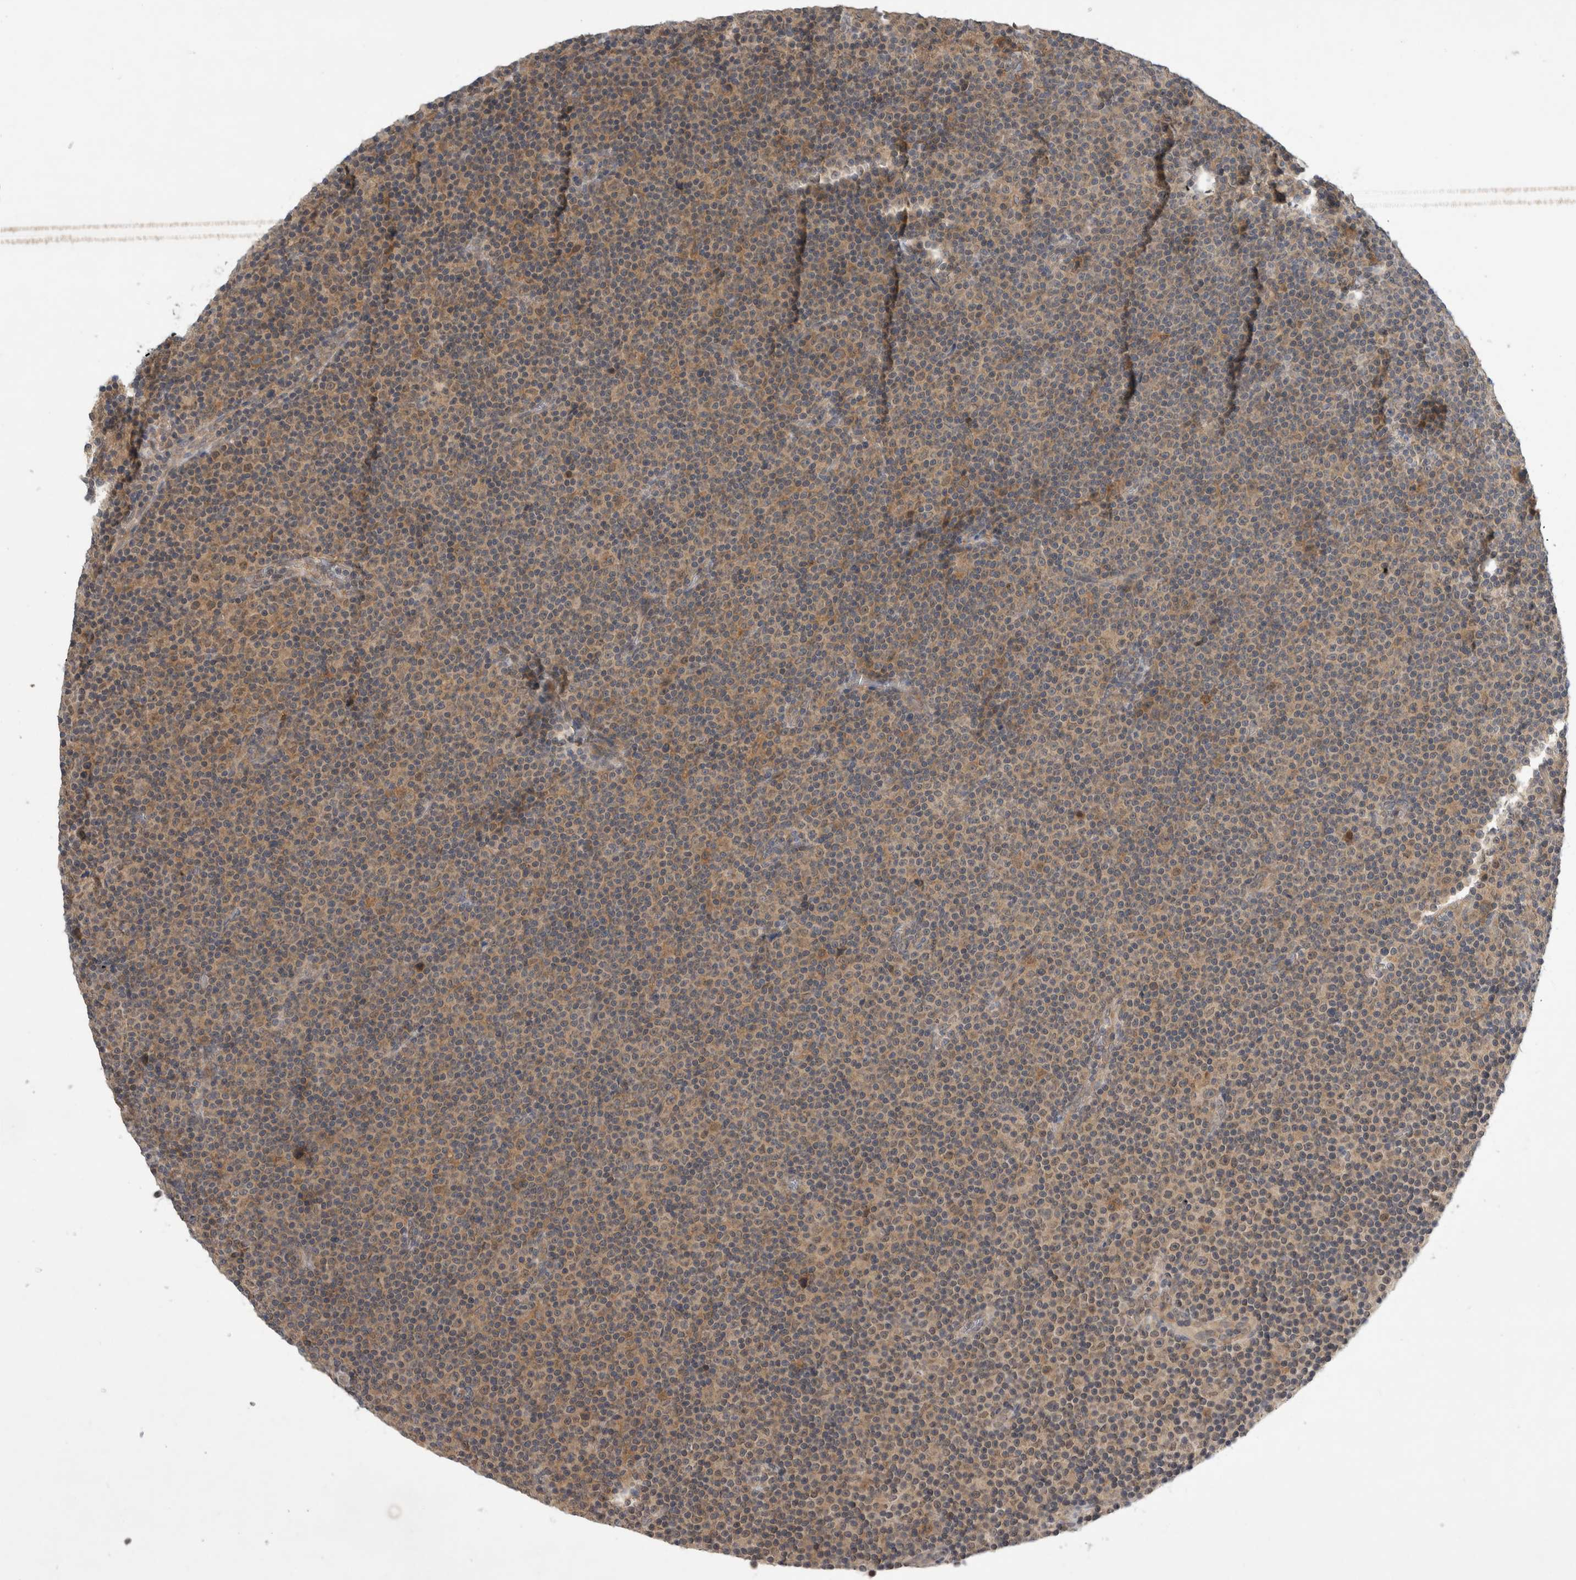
{"staining": {"intensity": "moderate", "quantity": ">75%", "location": "cytoplasmic/membranous"}, "tissue": "lymphoma", "cell_type": "Tumor cells", "image_type": "cancer", "snomed": [{"axis": "morphology", "description": "Malignant lymphoma, non-Hodgkin's type, Low grade"}, {"axis": "topography", "description": "Lymph node"}], "caption": "DAB (3,3'-diaminobenzidine) immunohistochemical staining of human lymphoma shows moderate cytoplasmic/membranous protein positivity in approximately >75% of tumor cells.", "gene": "AASDHPPT", "patient": {"sex": "female", "age": 67}}